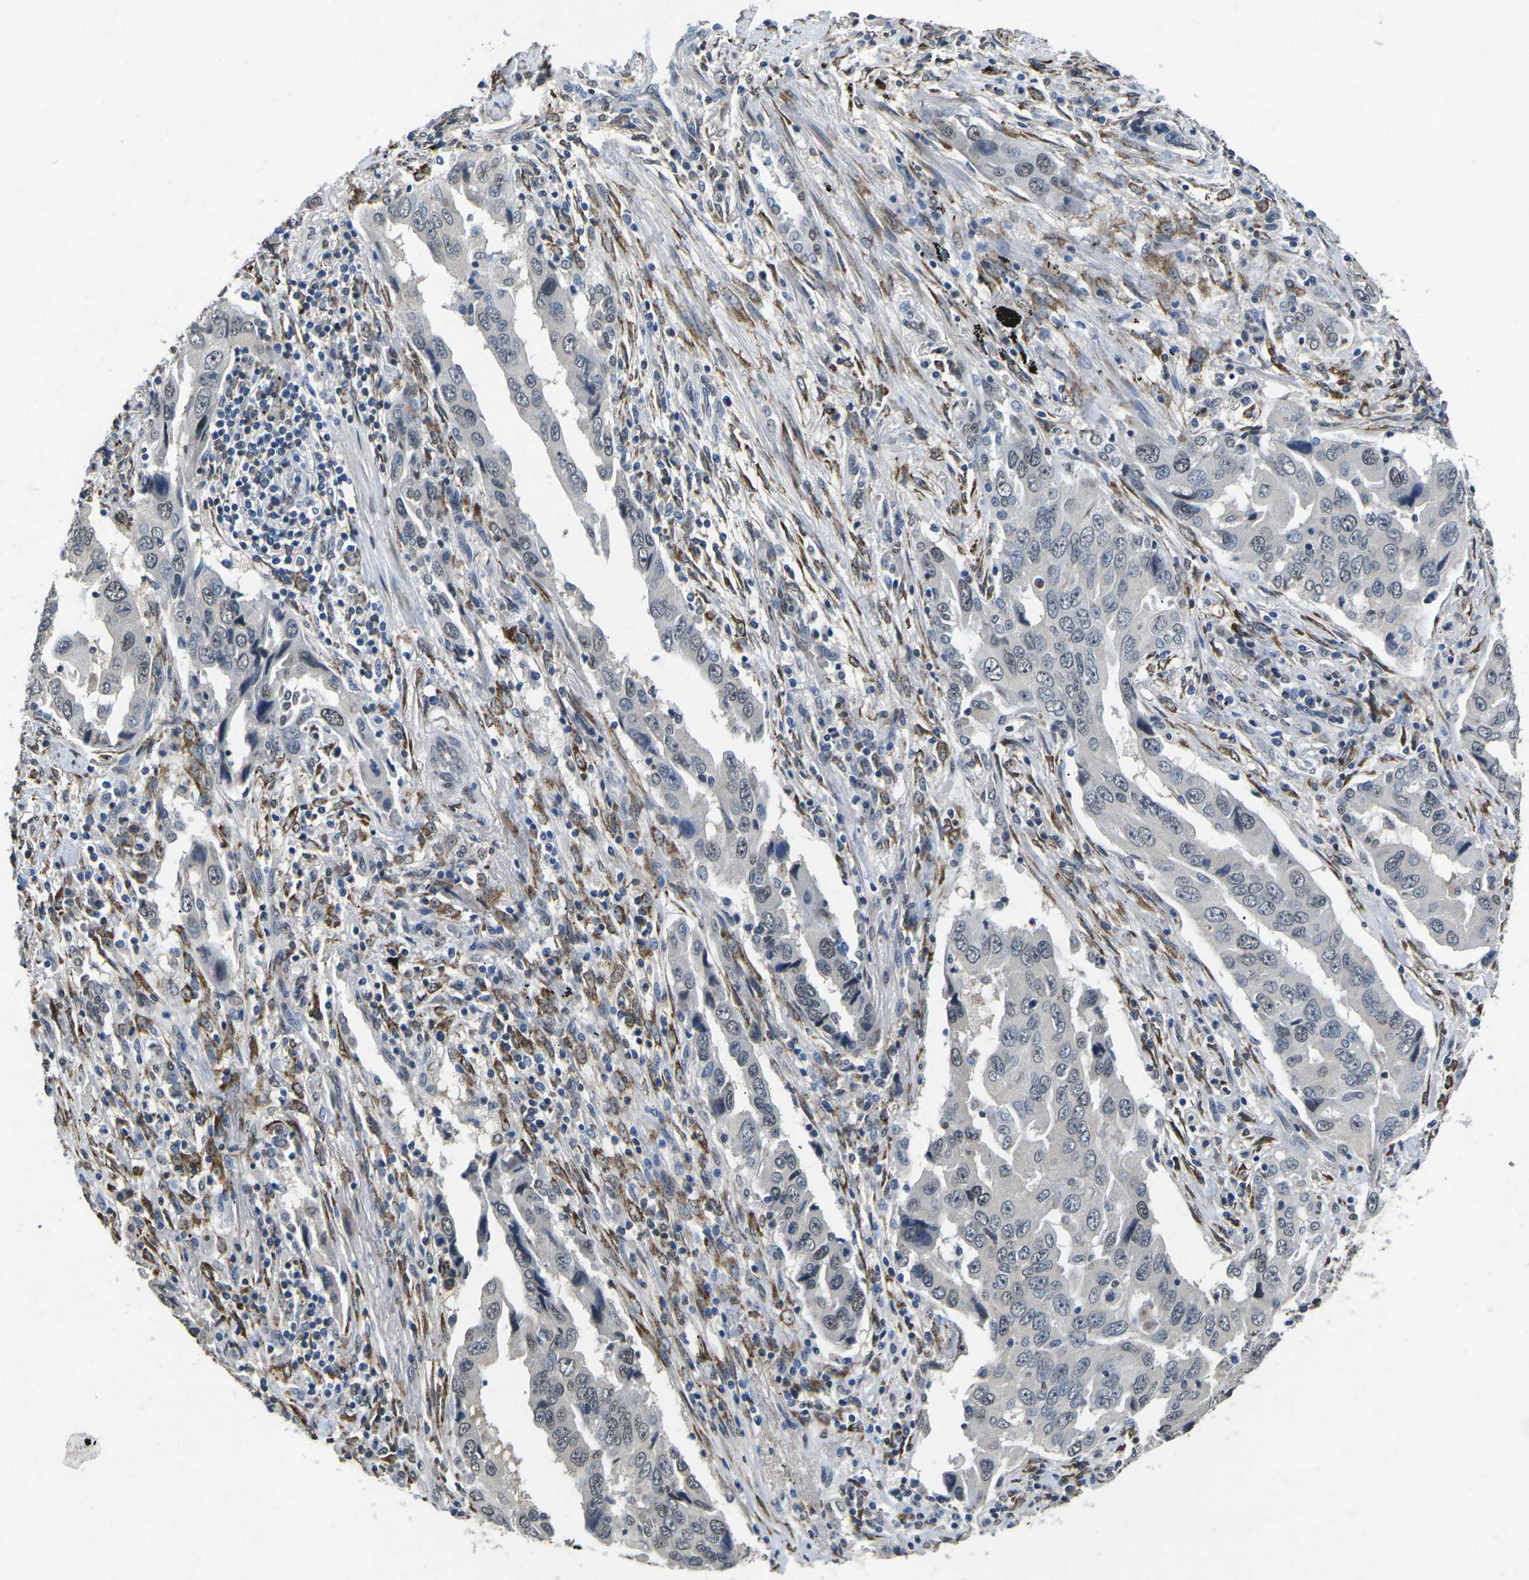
{"staining": {"intensity": "negative", "quantity": "none", "location": "none"}, "tissue": "lung cancer", "cell_type": "Tumor cells", "image_type": "cancer", "snomed": [{"axis": "morphology", "description": "Adenocarcinoma, NOS"}, {"axis": "topography", "description": "Lung"}], "caption": "Tumor cells show no significant positivity in lung cancer (adenocarcinoma).", "gene": "SCNN1B", "patient": {"sex": "female", "age": 65}}